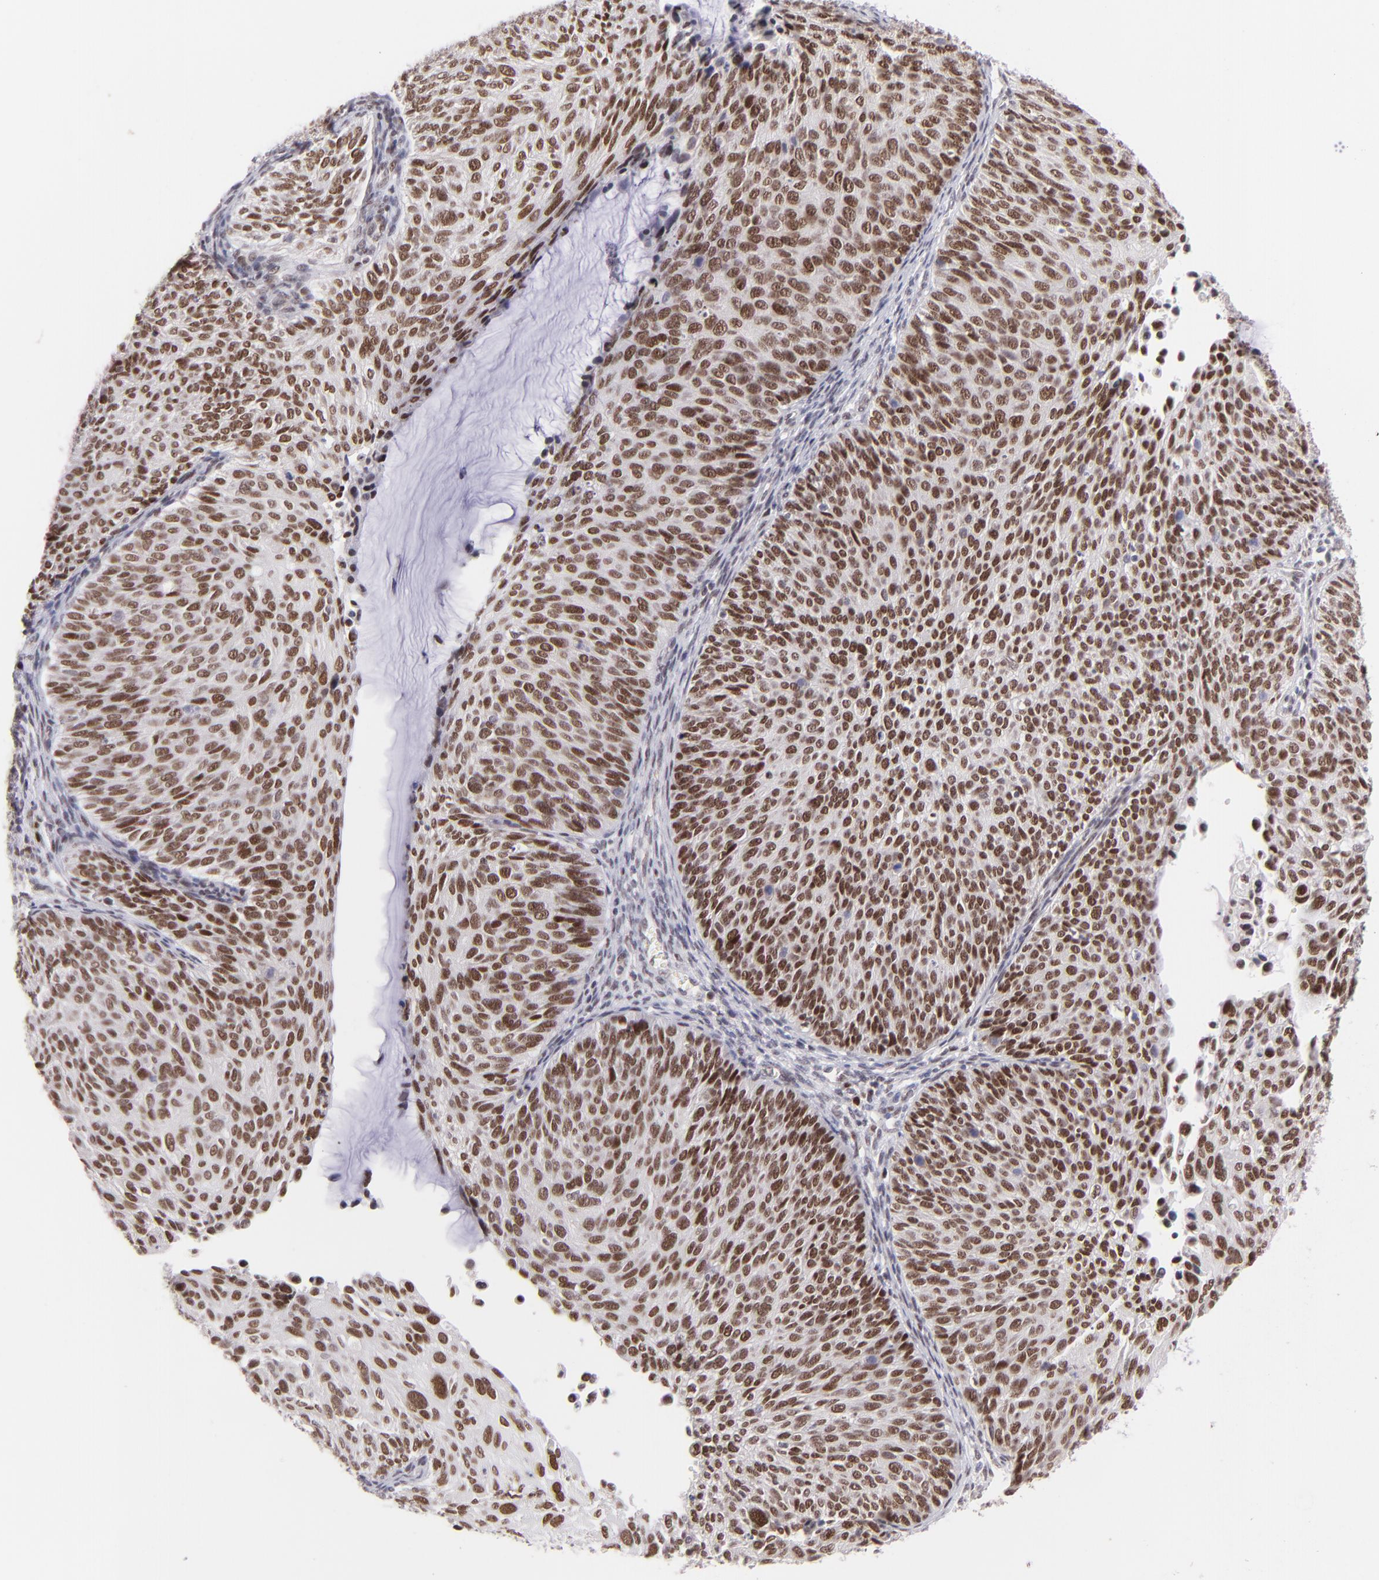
{"staining": {"intensity": "strong", "quantity": ">75%", "location": "nuclear"}, "tissue": "cervical cancer", "cell_type": "Tumor cells", "image_type": "cancer", "snomed": [{"axis": "morphology", "description": "Squamous cell carcinoma, NOS"}, {"axis": "topography", "description": "Cervix"}], "caption": "This image exhibits immunohistochemistry (IHC) staining of human cervical cancer (squamous cell carcinoma), with high strong nuclear expression in approximately >75% of tumor cells.", "gene": "POU2F1", "patient": {"sex": "female", "age": 36}}